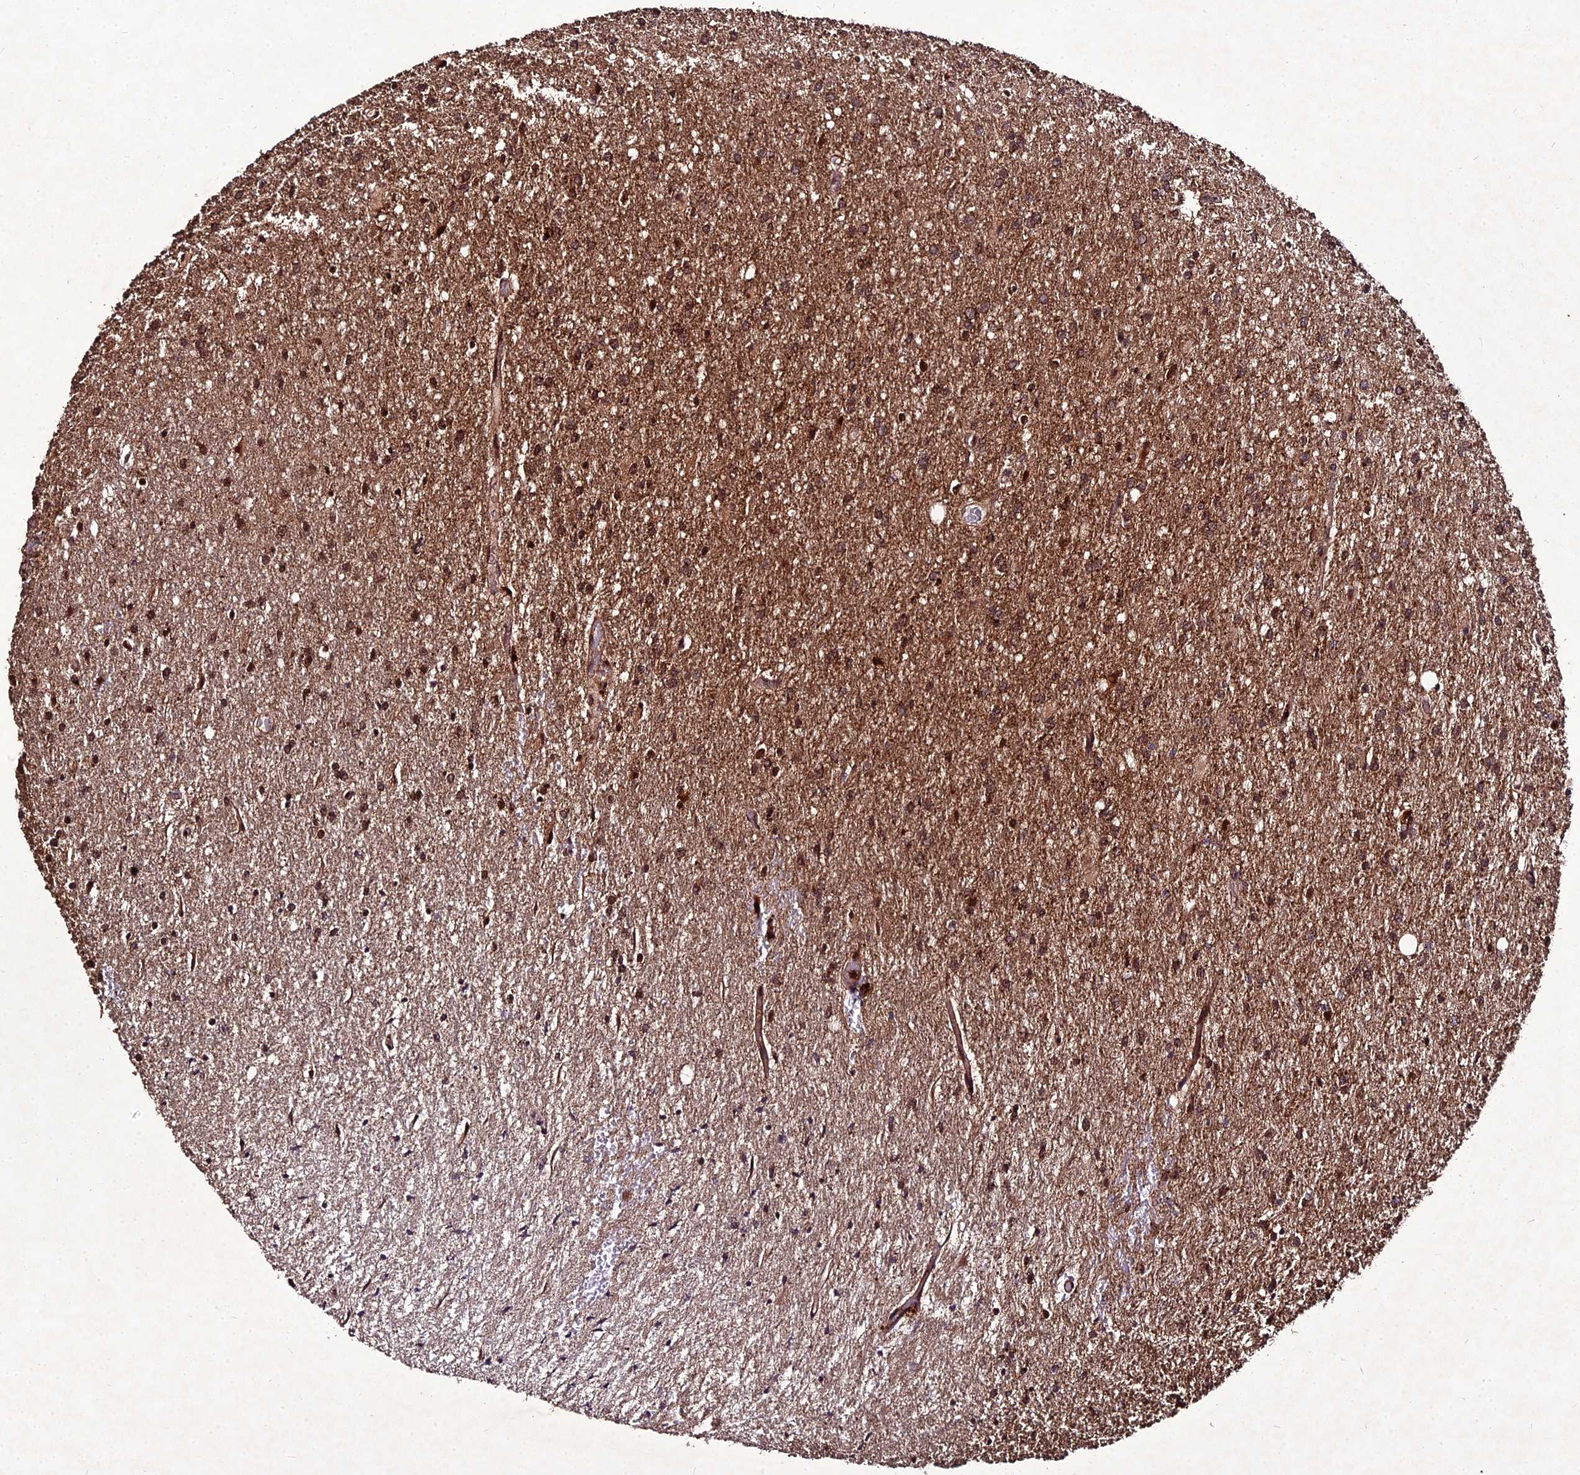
{"staining": {"intensity": "moderate", "quantity": ">75%", "location": "cytoplasmic/membranous,nuclear"}, "tissue": "glioma", "cell_type": "Tumor cells", "image_type": "cancer", "snomed": [{"axis": "morphology", "description": "Glioma, malignant, High grade"}, {"axis": "topography", "description": "Brain"}], "caption": "Immunohistochemistry (IHC) micrograph of neoplastic tissue: human malignant high-grade glioma stained using immunohistochemistry exhibits medium levels of moderate protein expression localized specifically in the cytoplasmic/membranous and nuclear of tumor cells, appearing as a cytoplasmic/membranous and nuclear brown color.", "gene": "ZNF766", "patient": {"sex": "female", "age": 50}}